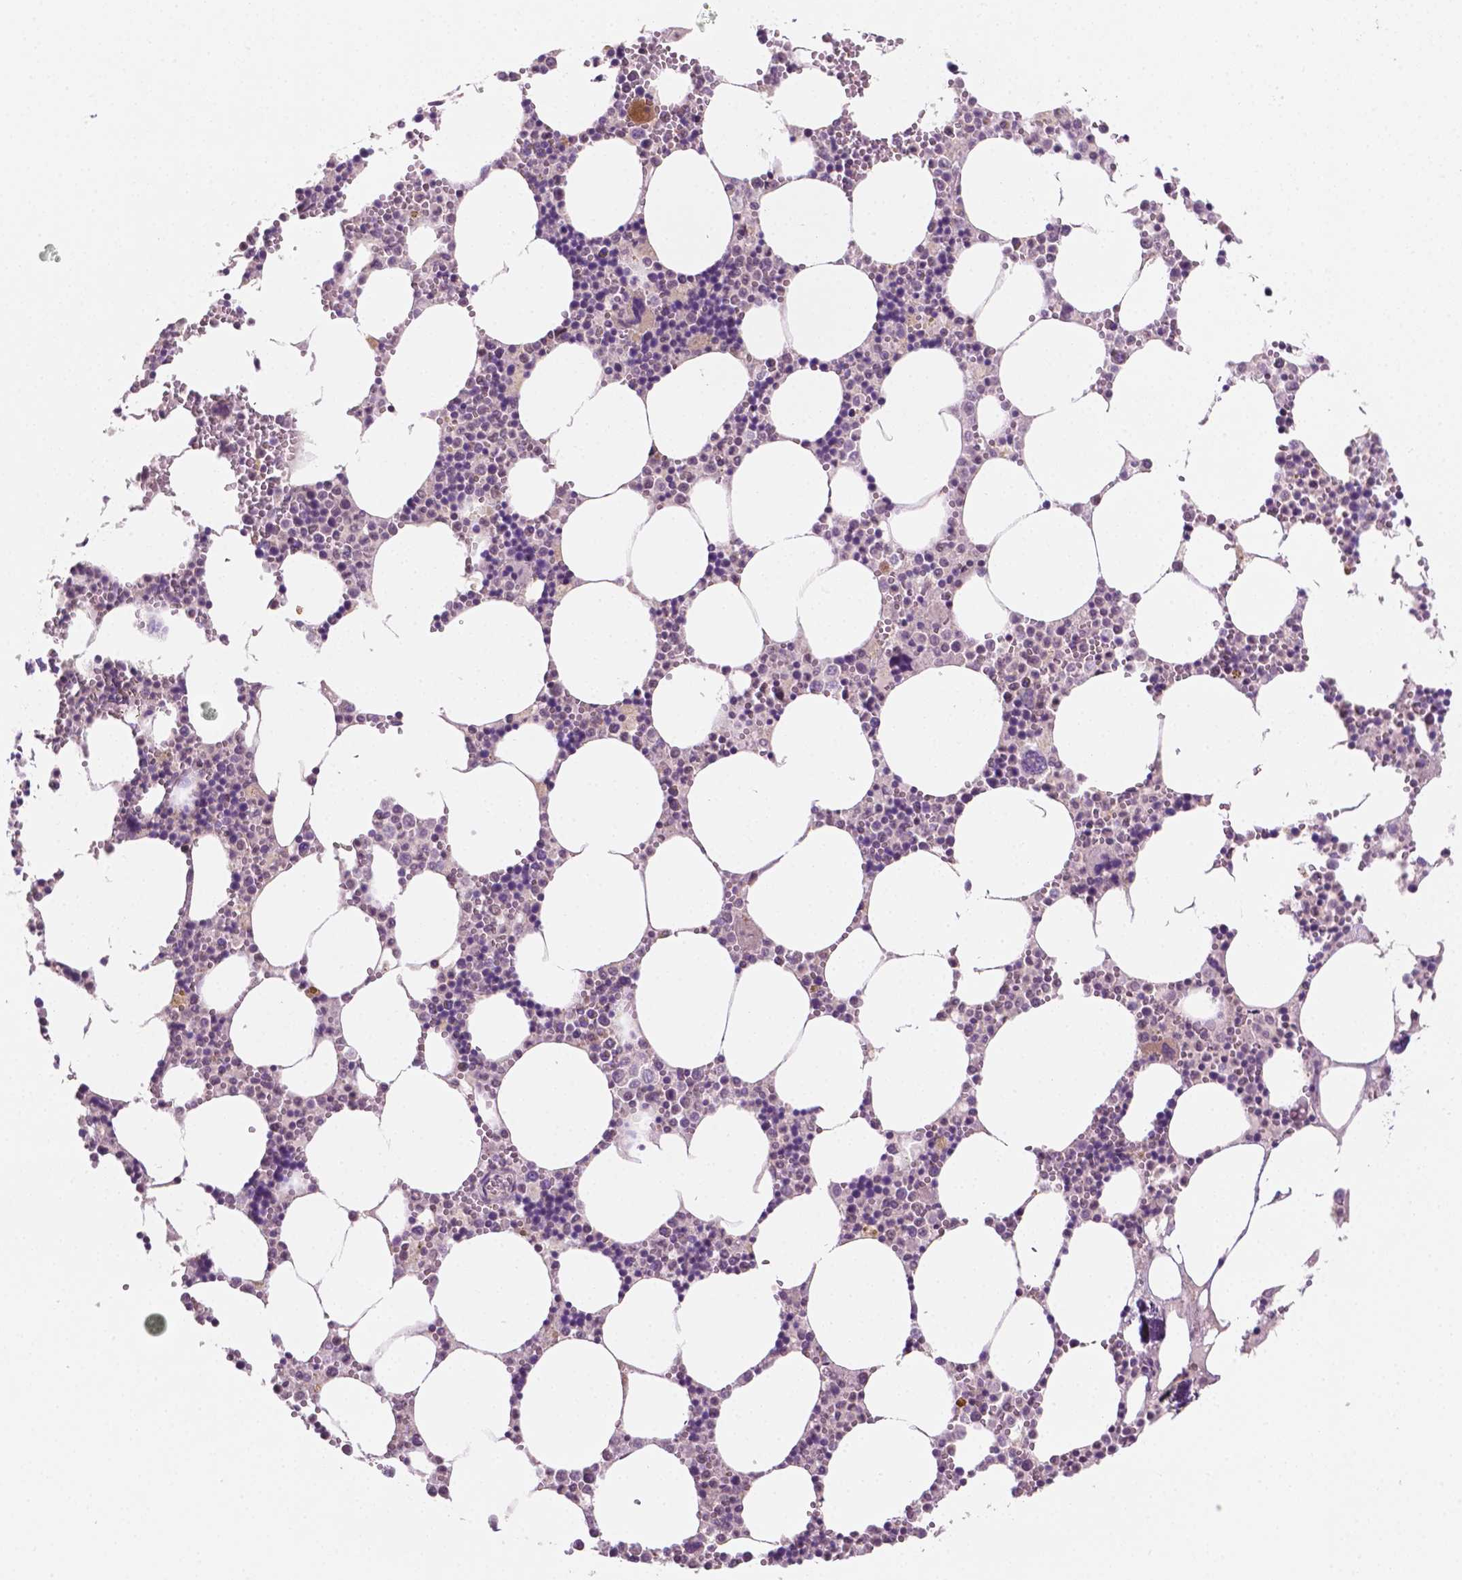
{"staining": {"intensity": "negative", "quantity": "none", "location": "none"}, "tissue": "bone marrow", "cell_type": "Hematopoietic cells", "image_type": "normal", "snomed": [{"axis": "morphology", "description": "Normal tissue, NOS"}, {"axis": "topography", "description": "Bone marrow"}], "caption": "Immunohistochemistry photomicrograph of normal human bone marrow stained for a protein (brown), which exhibits no expression in hematopoietic cells. Nuclei are stained in blue.", "gene": "SHLD3", "patient": {"sex": "male", "age": 54}}